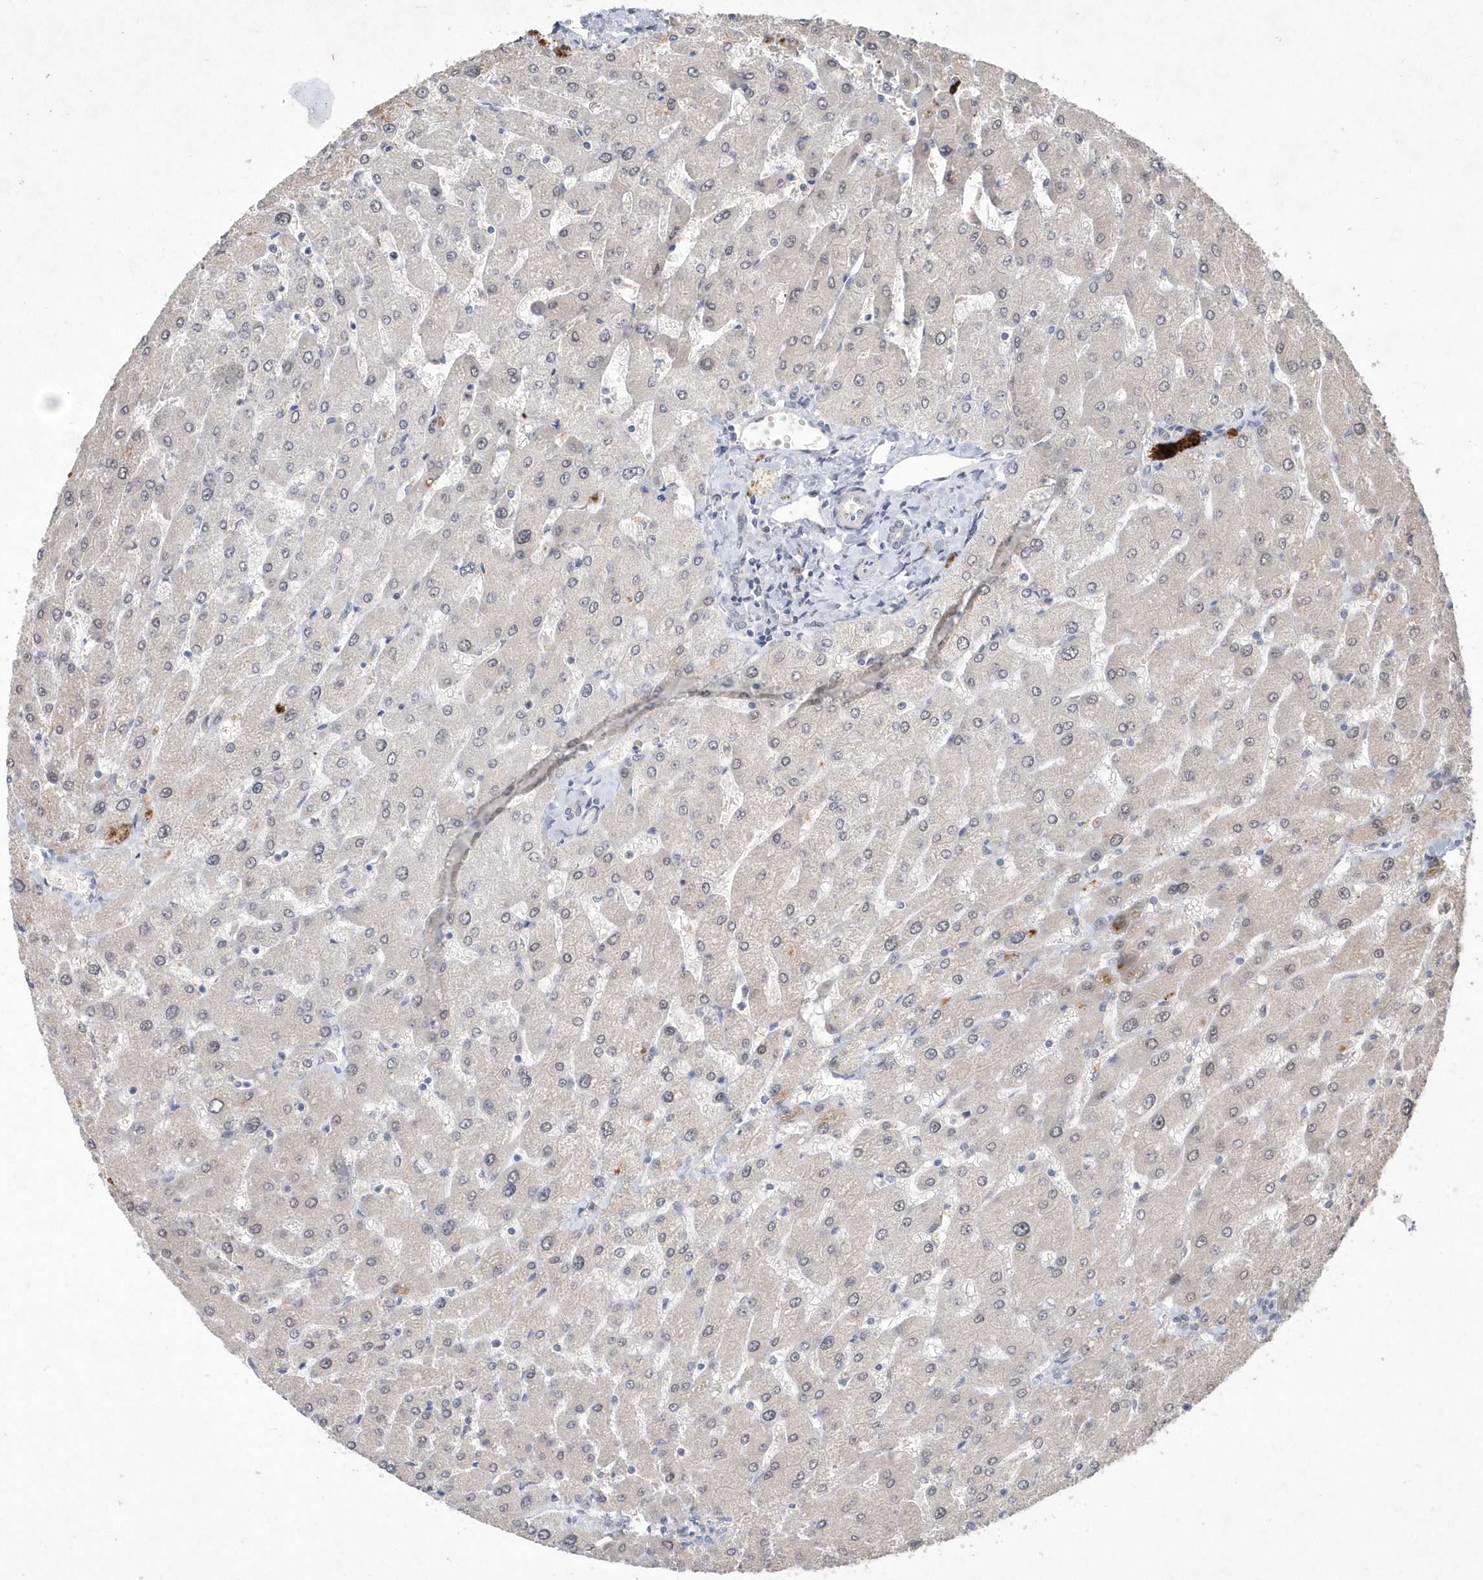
{"staining": {"intensity": "negative", "quantity": "none", "location": "none"}, "tissue": "liver", "cell_type": "Cholangiocytes", "image_type": "normal", "snomed": [{"axis": "morphology", "description": "Normal tissue, NOS"}, {"axis": "topography", "description": "Liver"}], "caption": "Micrograph shows no significant protein staining in cholangiocytes of benign liver. (DAB (3,3'-diaminobenzidine) IHC visualized using brightfield microscopy, high magnification).", "gene": "TSPEAR", "patient": {"sex": "male", "age": 55}}